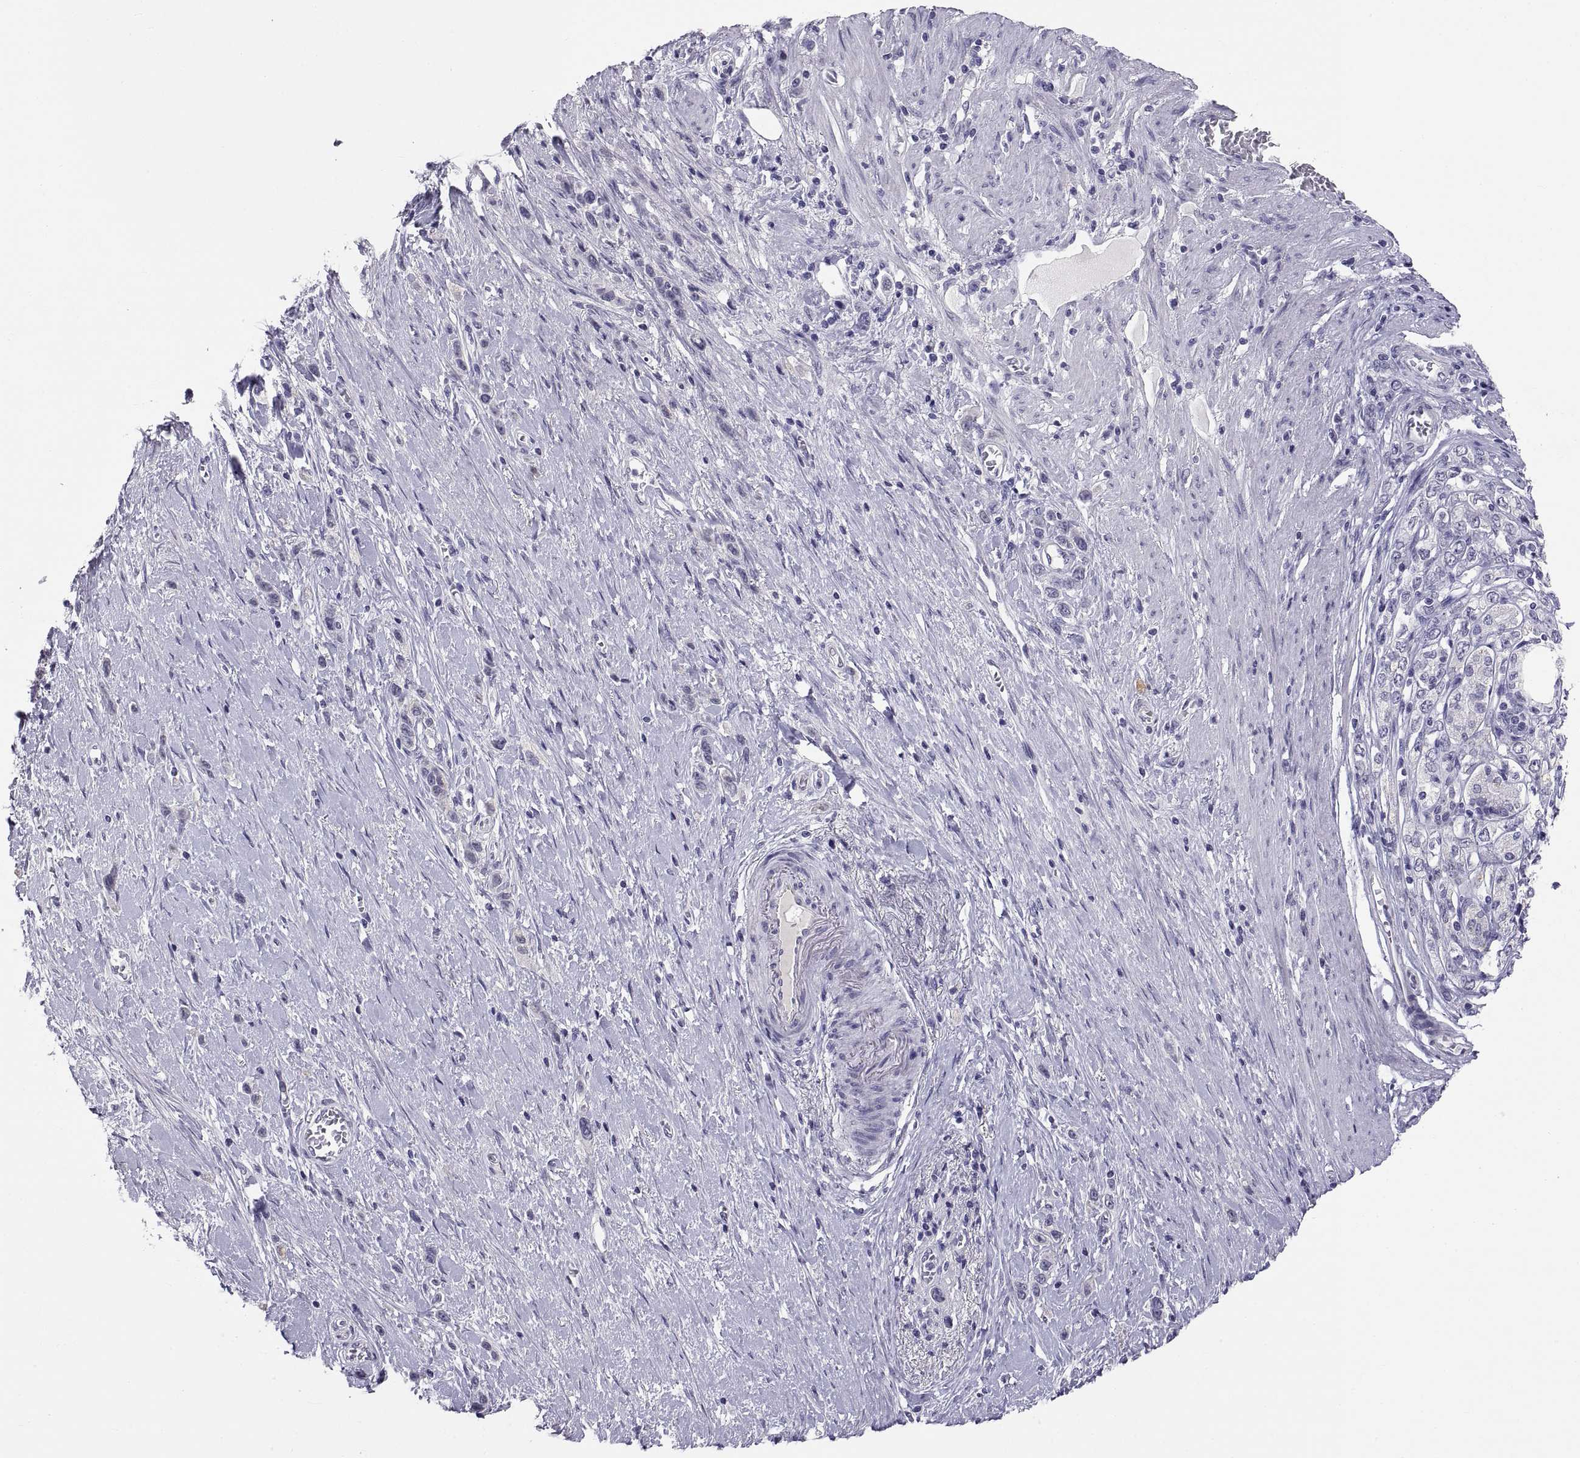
{"staining": {"intensity": "negative", "quantity": "none", "location": "none"}, "tissue": "stomach cancer", "cell_type": "Tumor cells", "image_type": "cancer", "snomed": [{"axis": "morphology", "description": "Normal tissue, NOS"}, {"axis": "morphology", "description": "Adenocarcinoma, NOS"}, {"axis": "morphology", "description": "Adenocarcinoma, High grade"}, {"axis": "topography", "description": "Stomach, upper"}, {"axis": "topography", "description": "Stomach"}], "caption": "Tumor cells are negative for protein expression in human stomach adenocarcinoma. (Stains: DAB (3,3'-diaminobenzidine) immunohistochemistry with hematoxylin counter stain, Microscopy: brightfield microscopy at high magnification).", "gene": "TEX13A", "patient": {"sex": "female", "age": 65}}